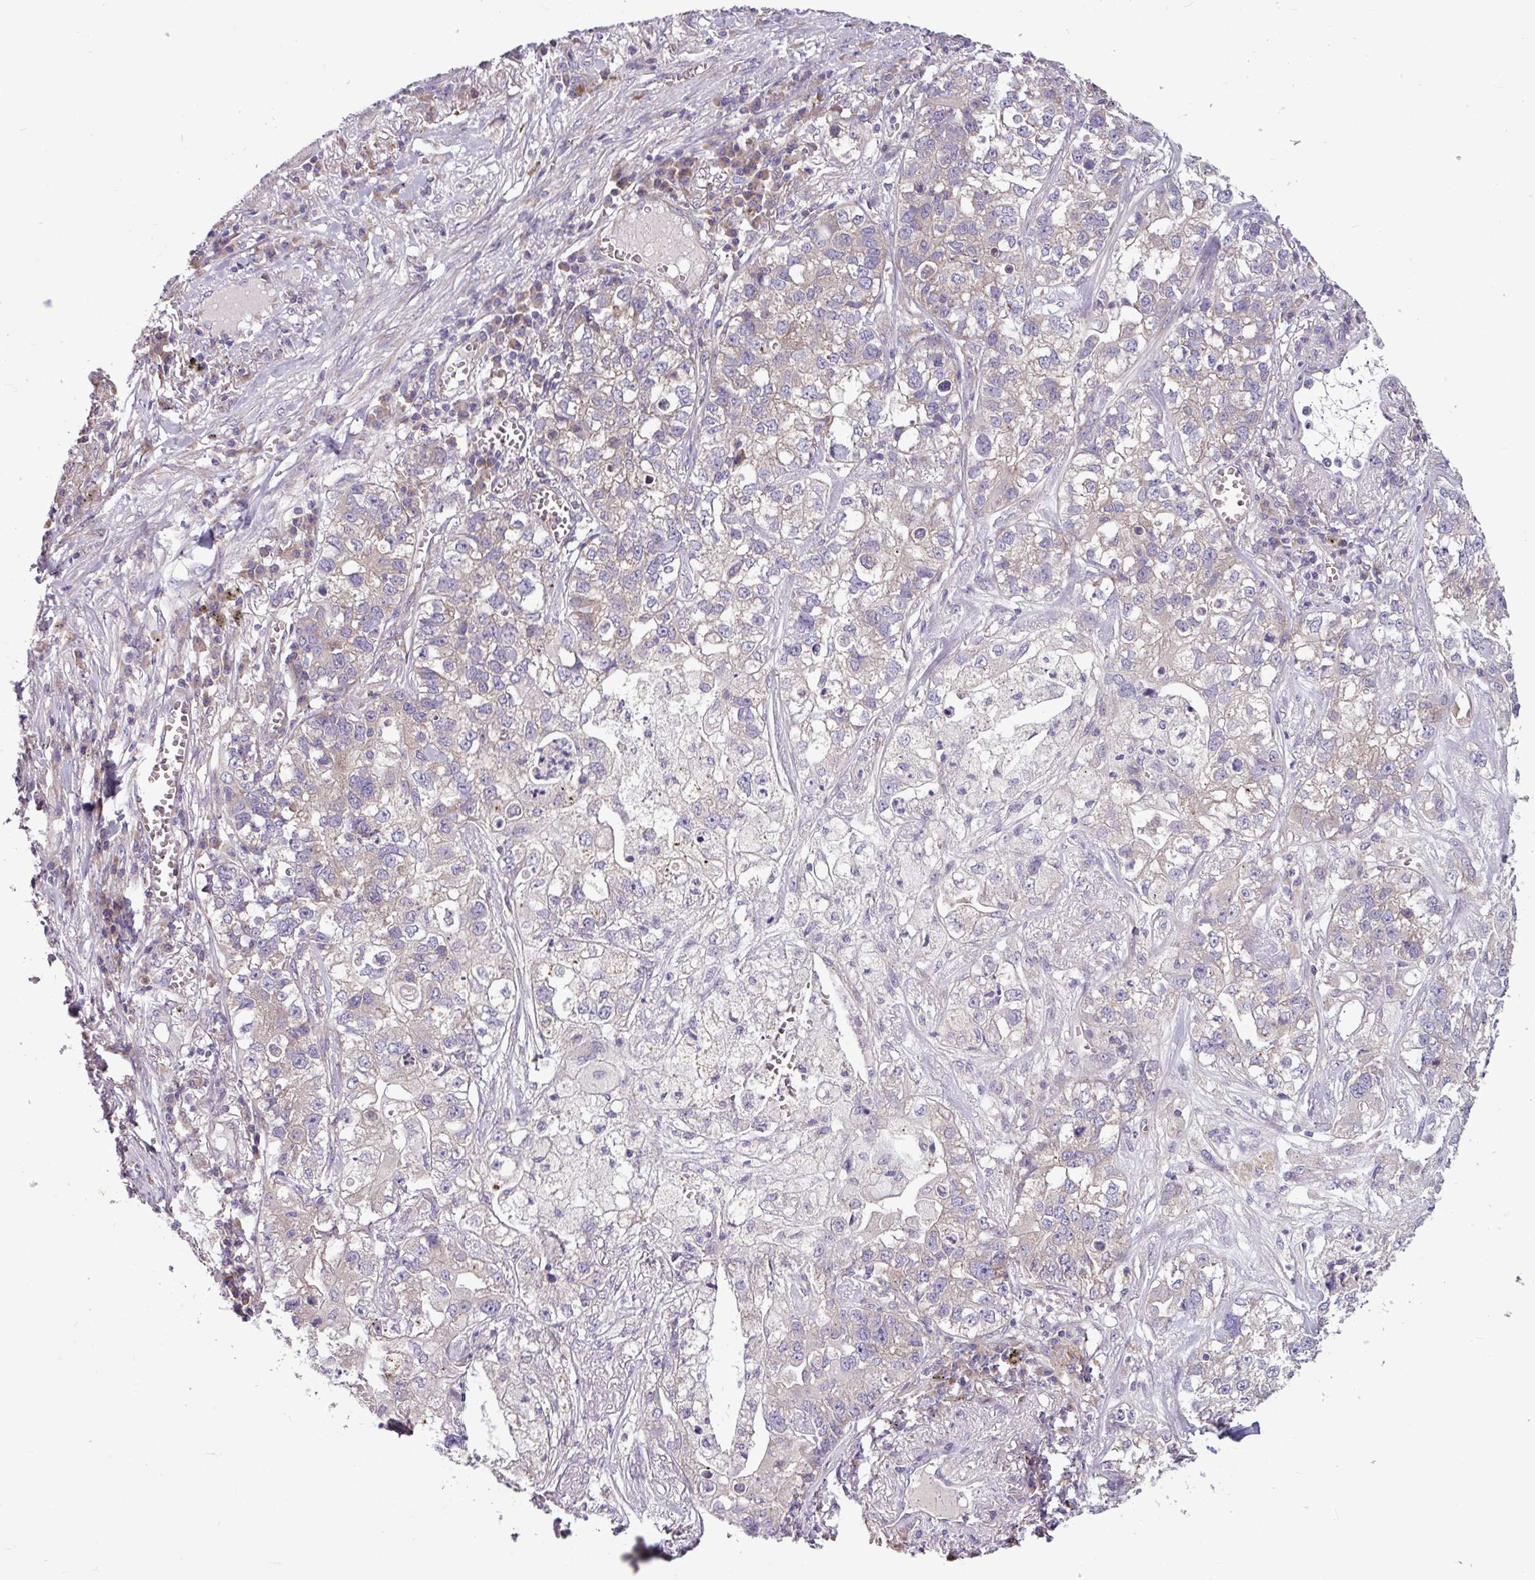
{"staining": {"intensity": "negative", "quantity": "none", "location": "none"}, "tissue": "lung cancer", "cell_type": "Tumor cells", "image_type": "cancer", "snomed": [{"axis": "morphology", "description": "Adenocarcinoma, NOS"}, {"axis": "topography", "description": "Lung"}], "caption": "There is no significant positivity in tumor cells of lung cancer. (Brightfield microscopy of DAB immunohistochemistry at high magnification).", "gene": "MROH2A", "patient": {"sex": "male", "age": 49}}